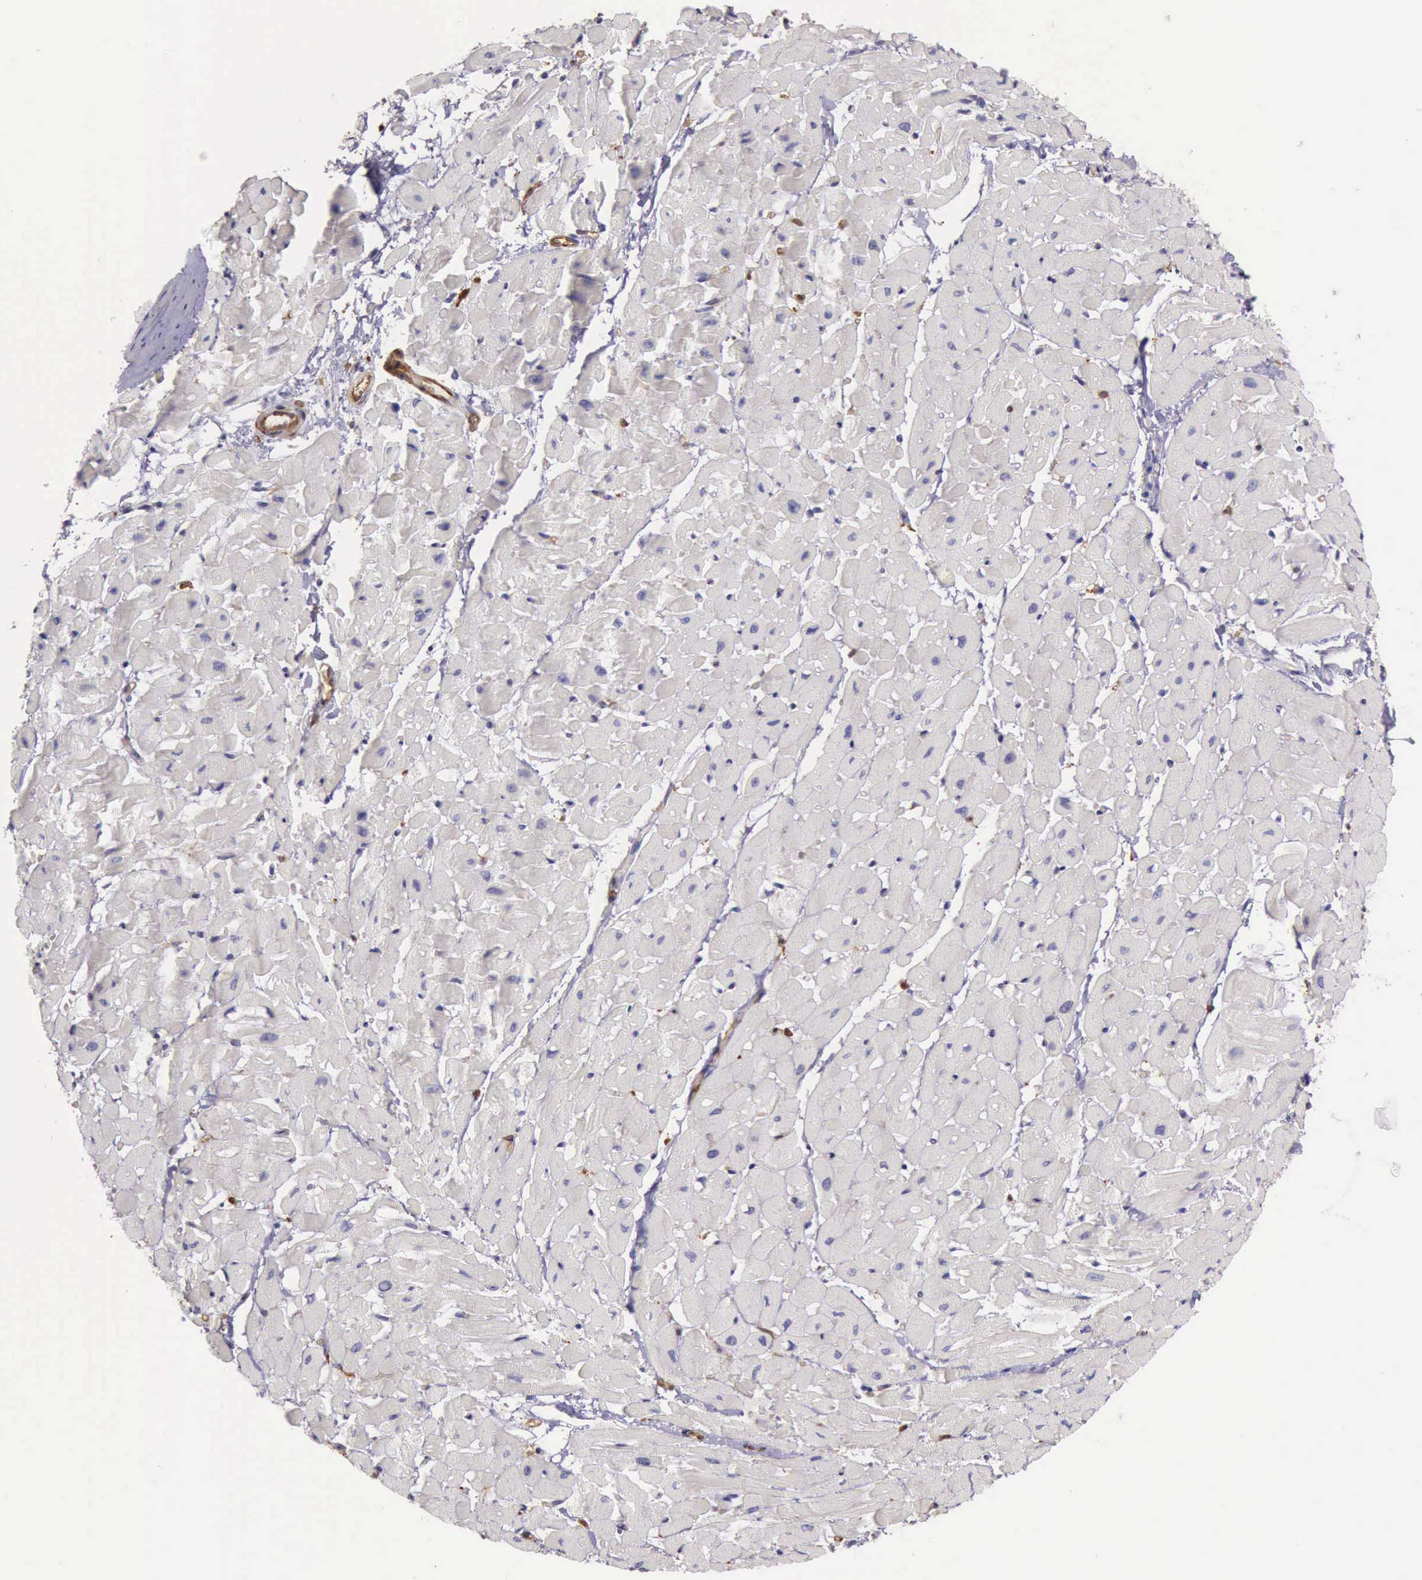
{"staining": {"intensity": "negative", "quantity": "none", "location": "none"}, "tissue": "heart muscle", "cell_type": "Cardiomyocytes", "image_type": "normal", "snomed": [{"axis": "morphology", "description": "Normal tissue, NOS"}, {"axis": "topography", "description": "Heart"}], "caption": "The immunohistochemistry (IHC) photomicrograph has no significant positivity in cardiomyocytes of heart muscle. The staining is performed using DAB brown chromogen with nuclei counter-stained in using hematoxylin.", "gene": "ARHGAP4", "patient": {"sex": "male", "age": 45}}